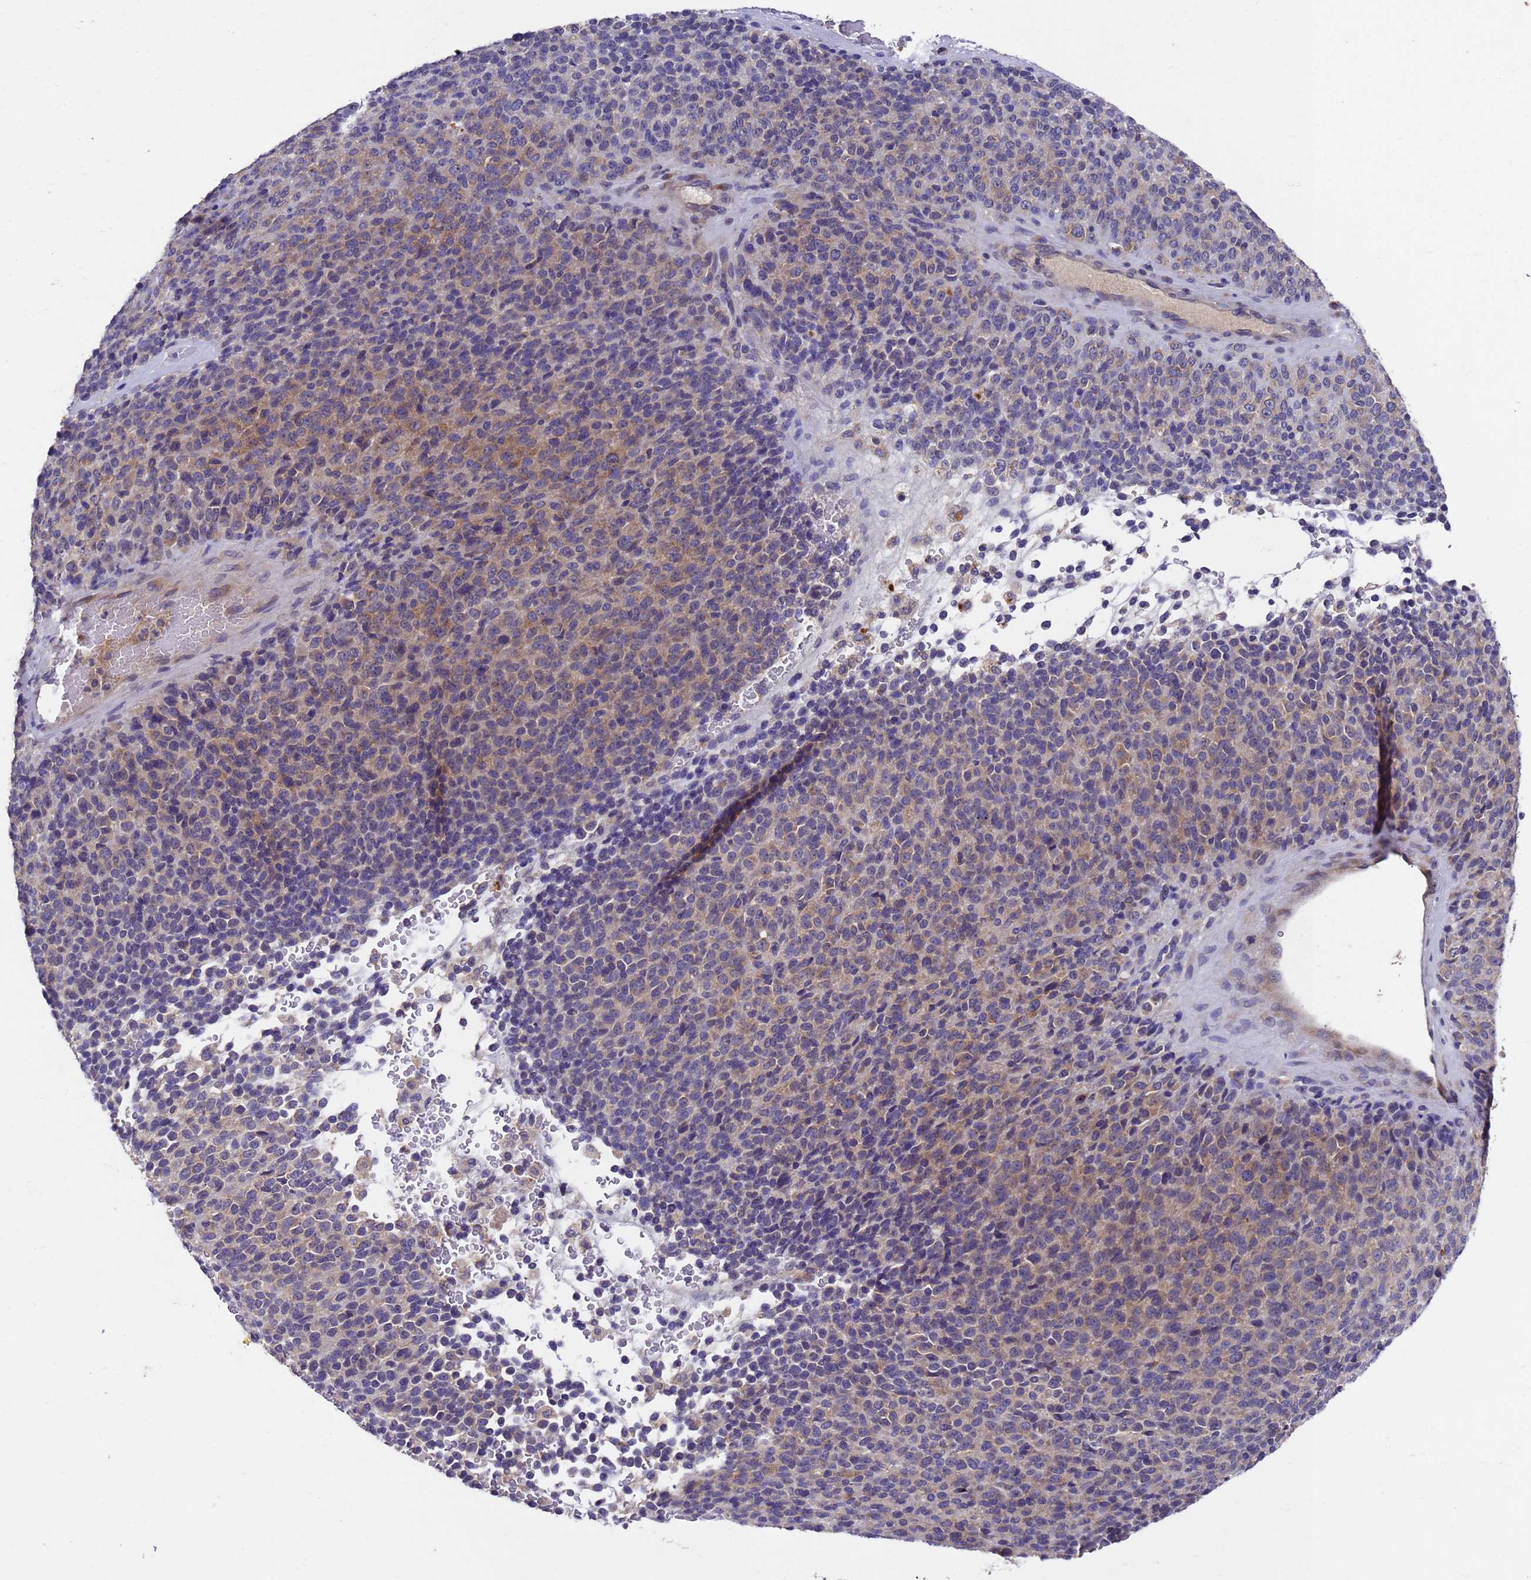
{"staining": {"intensity": "weak", "quantity": "25%-75%", "location": "cytoplasmic/membranous"}, "tissue": "melanoma", "cell_type": "Tumor cells", "image_type": "cancer", "snomed": [{"axis": "morphology", "description": "Malignant melanoma, Metastatic site"}, {"axis": "topography", "description": "Brain"}], "caption": "Brown immunohistochemical staining in human malignant melanoma (metastatic site) displays weak cytoplasmic/membranous positivity in about 25%-75% of tumor cells.", "gene": "DCAF12L2", "patient": {"sex": "female", "age": 56}}